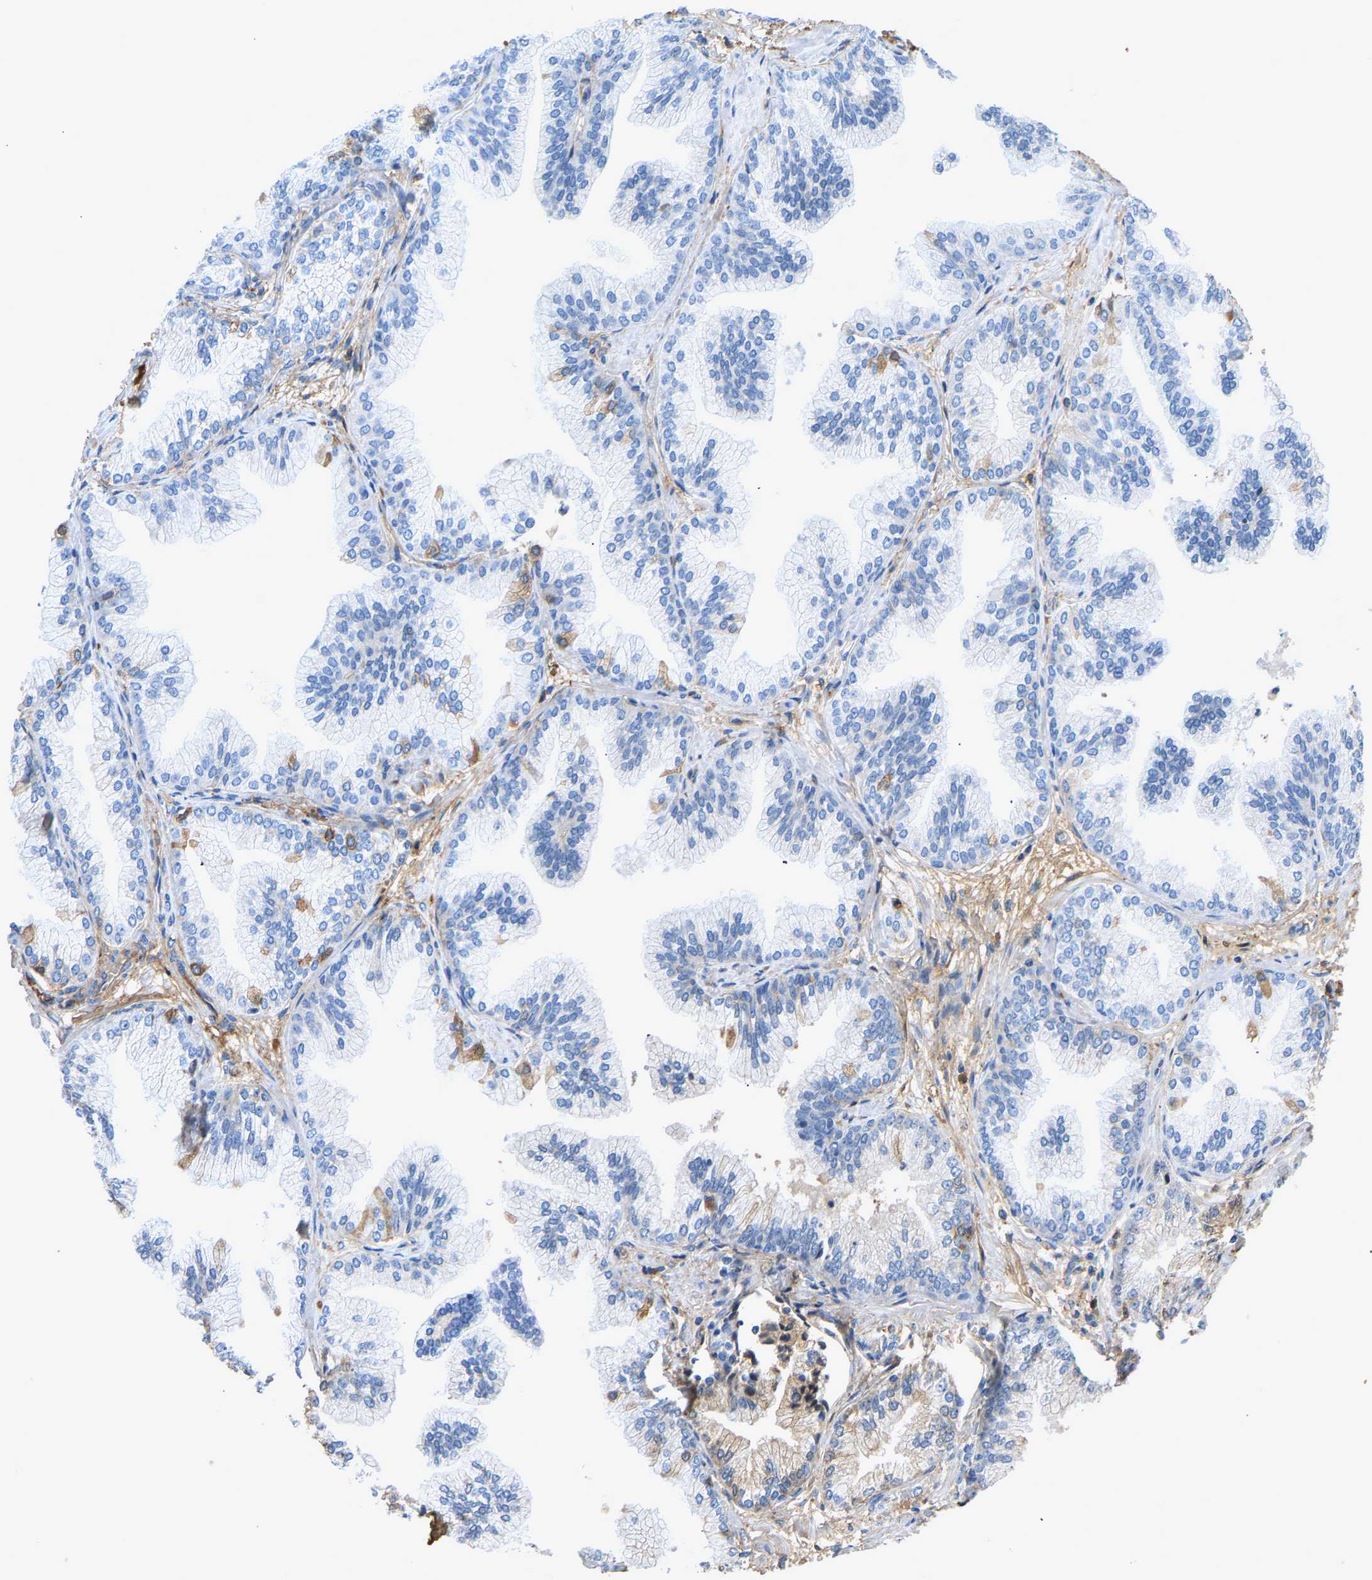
{"staining": {"intensity": "negative", "quantity": "none", "location": "none"}, "tissue": "prostate cancer", "cell_type": "Tumor cells", "image_type": "cancer", "snomed": [{"axis": "morphology", "description": "Adenocarcinoma, Low grade"}, {"axis": "topography", "description": "Prostate"}], "caption": "High magnification brightfield microscopy of prostate low-grade adenocarcinoma stained with DAB (brown) and counterstained with hematoxylin (blue): tumor cells show no significant expression.", "gene": "STC1", "patient": {"sex": "male", "age": 52}}